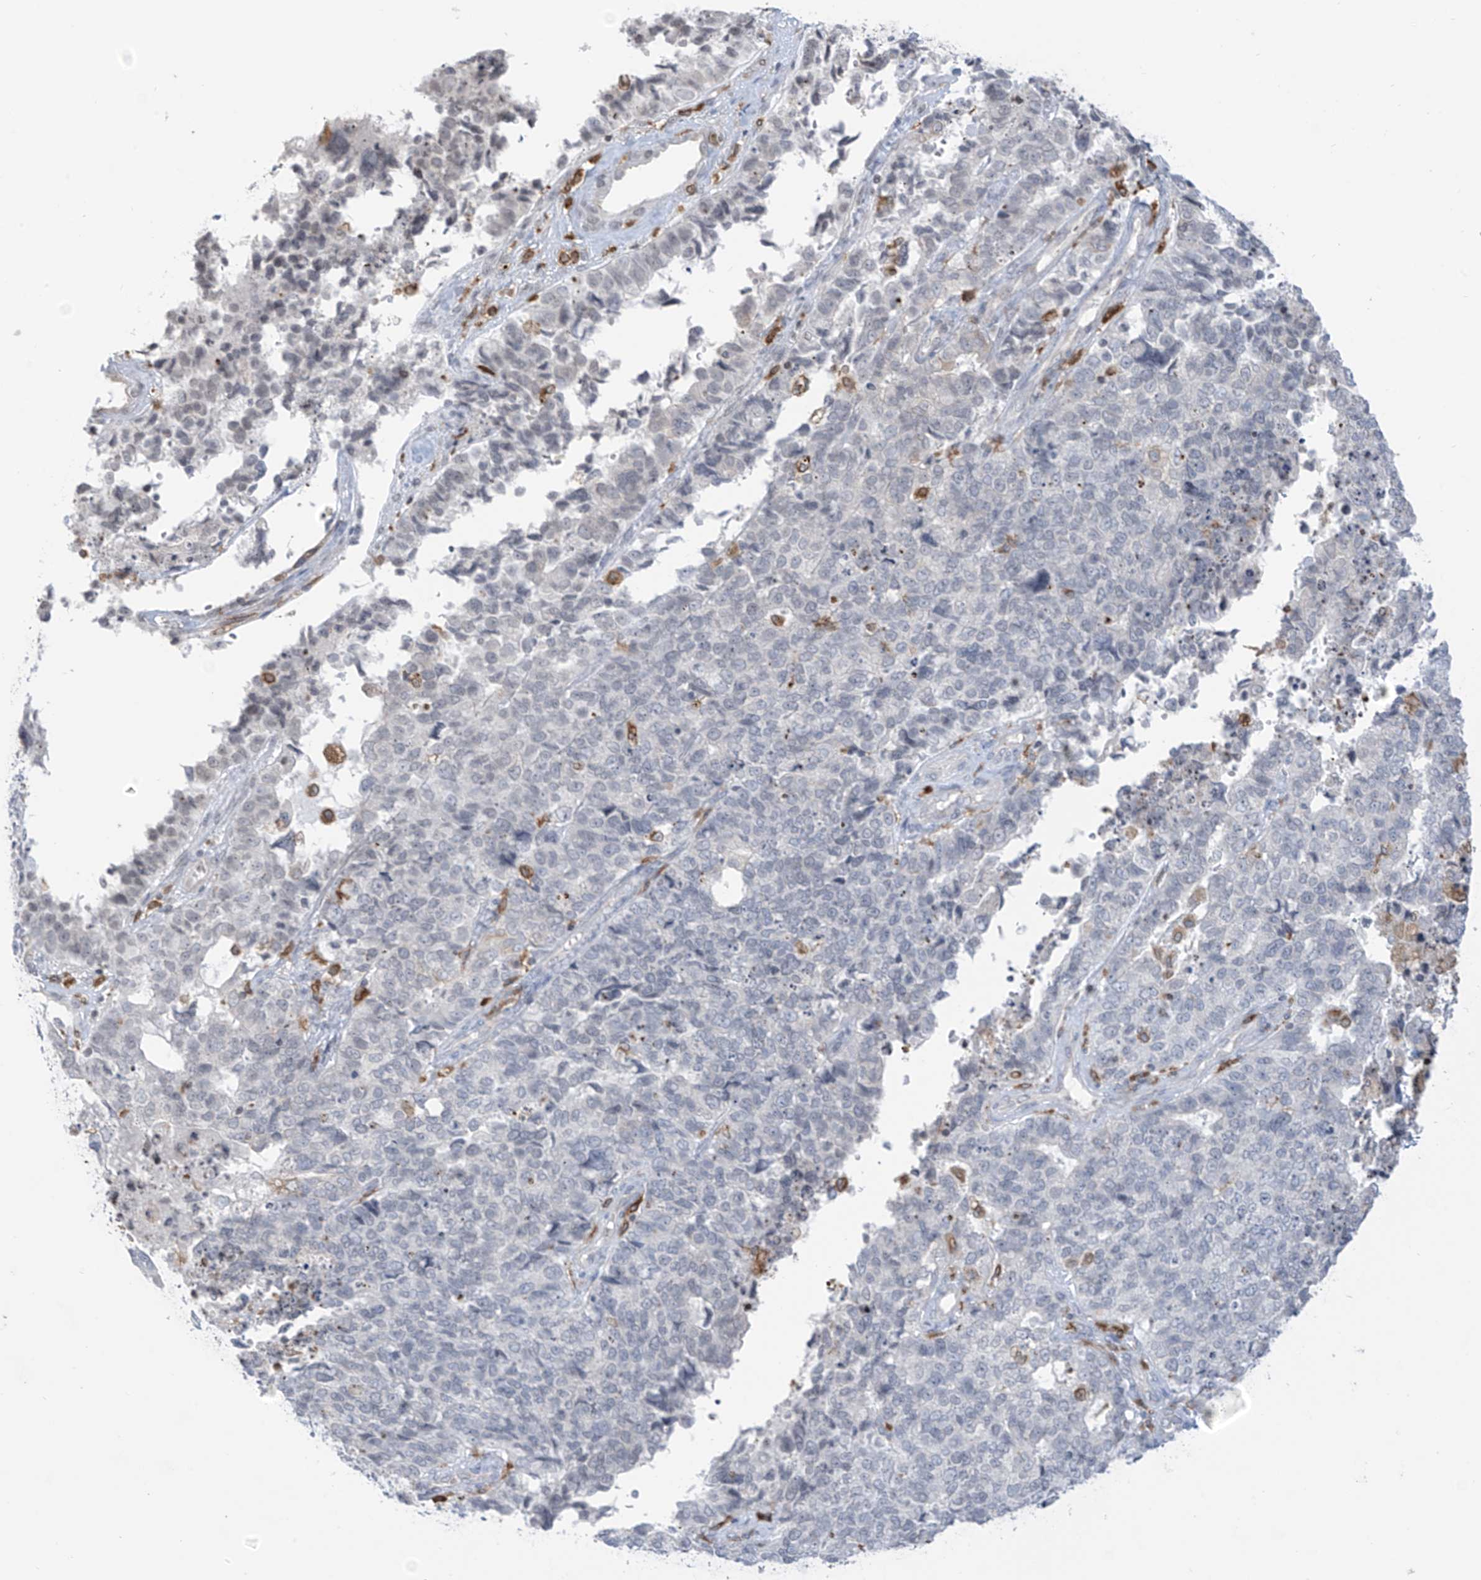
{"staining": {"intensity": "negative", "quantity": "none", "location": "none"}, "tissue": "cervical cancer", "cell_type": "Tumor cells", "image_type": "cancer", "snomed": [{"axis": "morphology", "description": "Squamous cell carcinoma, NOS"}, {"axis": "topography", "description": "Cervix"}], "caption": "DAB (3,3'-diaminobenzidine) immunohistochemical staining of human cervical squamous cell carcinoma displays no significant positivity in tumor cells.", "gene": "TBXAS1", "patient": {"sex": "female", "age": 63}}